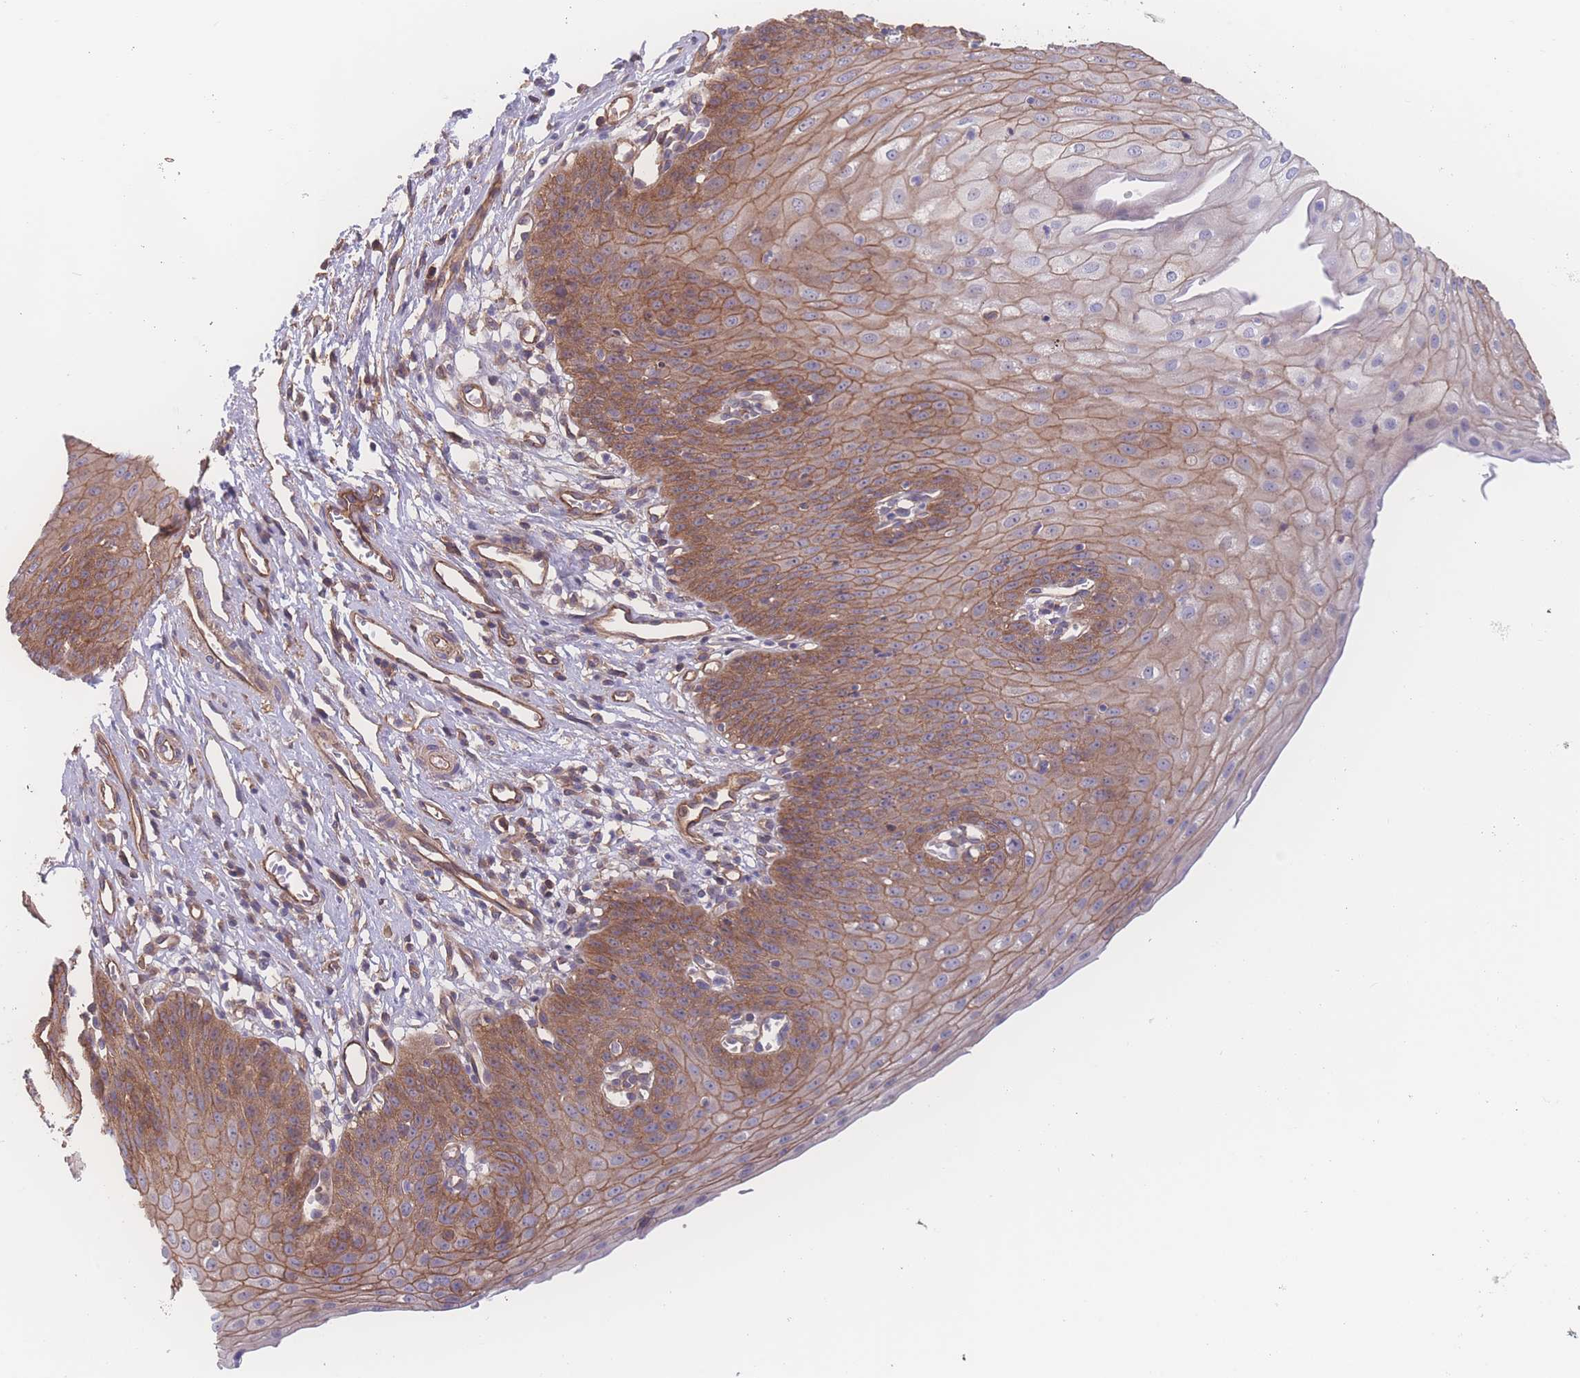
{"staining": {"intensity": "moderate", "quantity": ">75%", "location": "cytoplasmic/membranous"}, "tissue": "esophagus", "cell_type": "Squamous epithelial cells", "image_type": "normal", "snomed": [{"axis": "morphology", "description": "Normal tissue, NOS"}, {"axis": "topography", "description": "Esophagus"}], "caption": "Moderate cytoplasmic/membranous staining is identified in approximately >75% of squamous epithelial cells in unremarkable esophagus. (brown staining indicates protein expression, while blue staining denotes nuclei).", "gene": "CFAP97", "patient": {"sex": "male", "age": 71}}